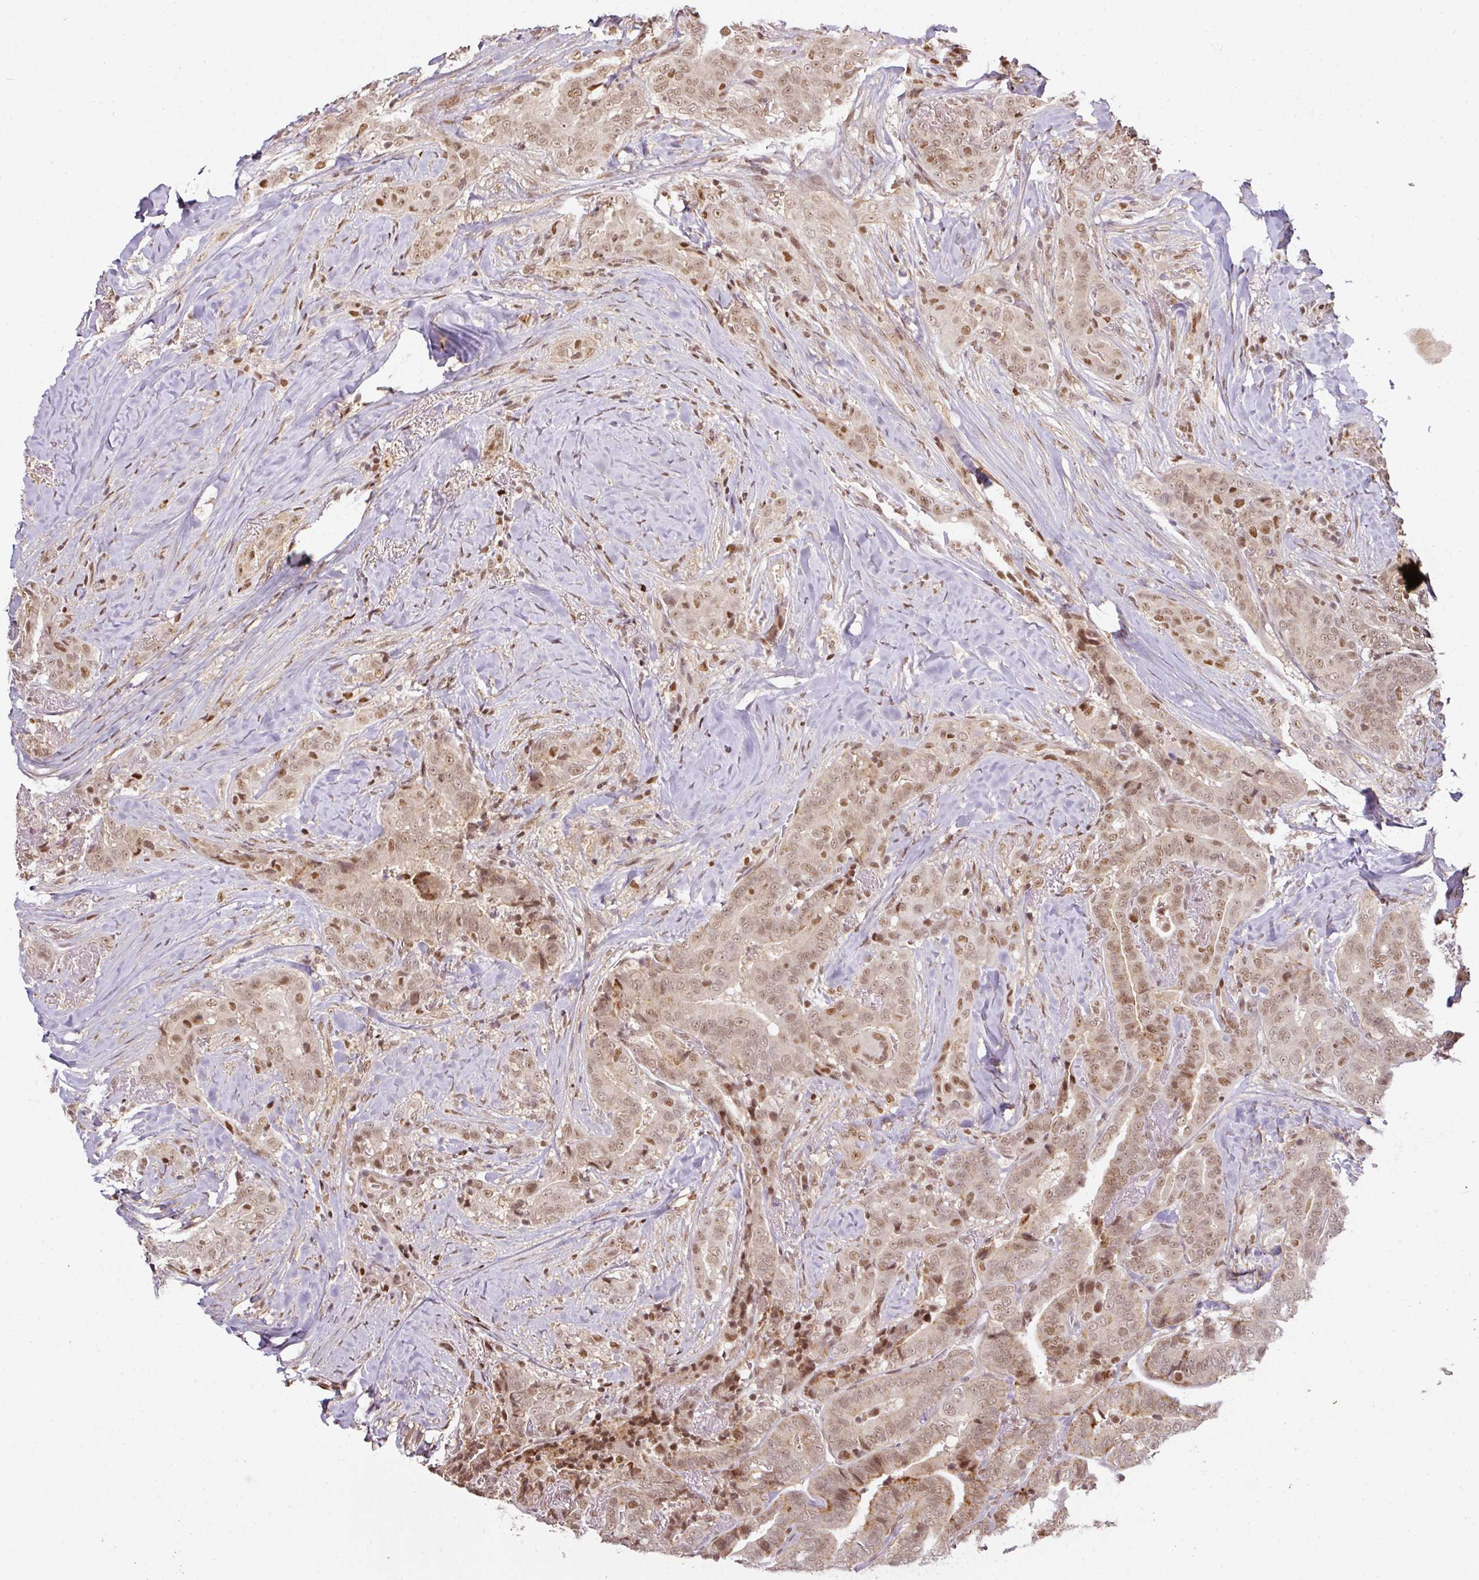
{"staining": {"intensity": "moderate", "quantity": ">75%", "location": "cytoplasmic/membranous,nuclear"}, "tissue": "thyroid cancer", "cell_type": "Tumor cells", "image_type": "cancer", "snomed": [{"axis": "morphology", "description": "Papillary adenocarcinoma, NOS"}, {"axis": "topography", "description": "Thyroid gland"}], "caption": "The image demonstrates immunohistochemical staining of thyroid cancer. There is moderate cytoplasmic/membranous and nuclear expression is present in about >75% of tumor cells.", "gene": "GPRIN2", "patient": {"sex": "male", "age": 61}}